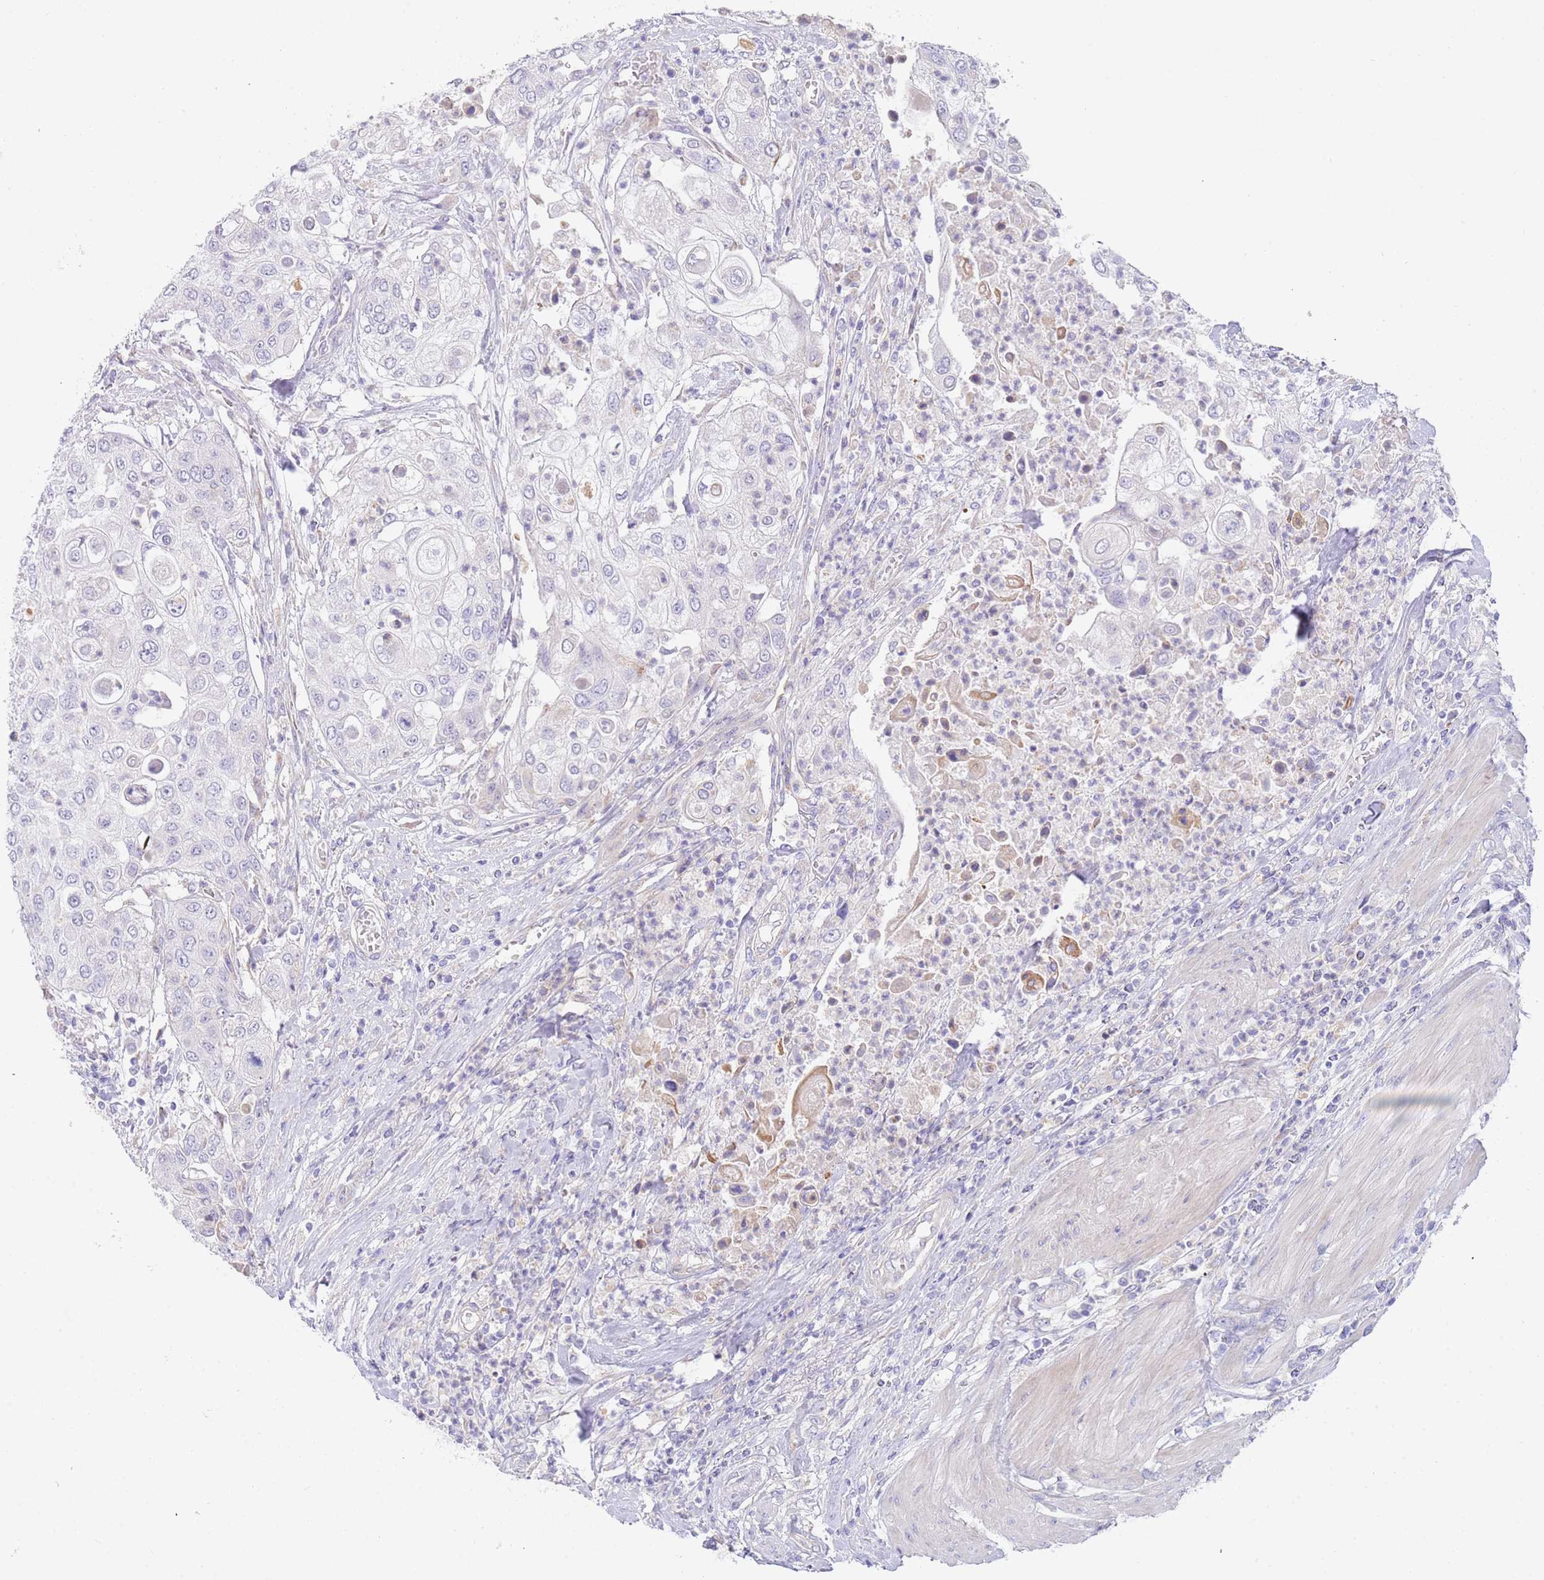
{"staining": {"intensity": "negative", "quantity": "none", "location": "none"}, "tissue": "urothelial cancer", "cell_type": "Tumor cells", "image_type": "cancer", "snomed": [{"axis": "morphology", "description": "Urothelial carcinoma, High grade"}, {"axis": "topography", "description": "Urinary bladder"}], "caption": "Tumor cells are negative for brown protein staining in urothelial cancer.", "gene": "CCDC149", "patient": {"sex": "female", "age": 79}}